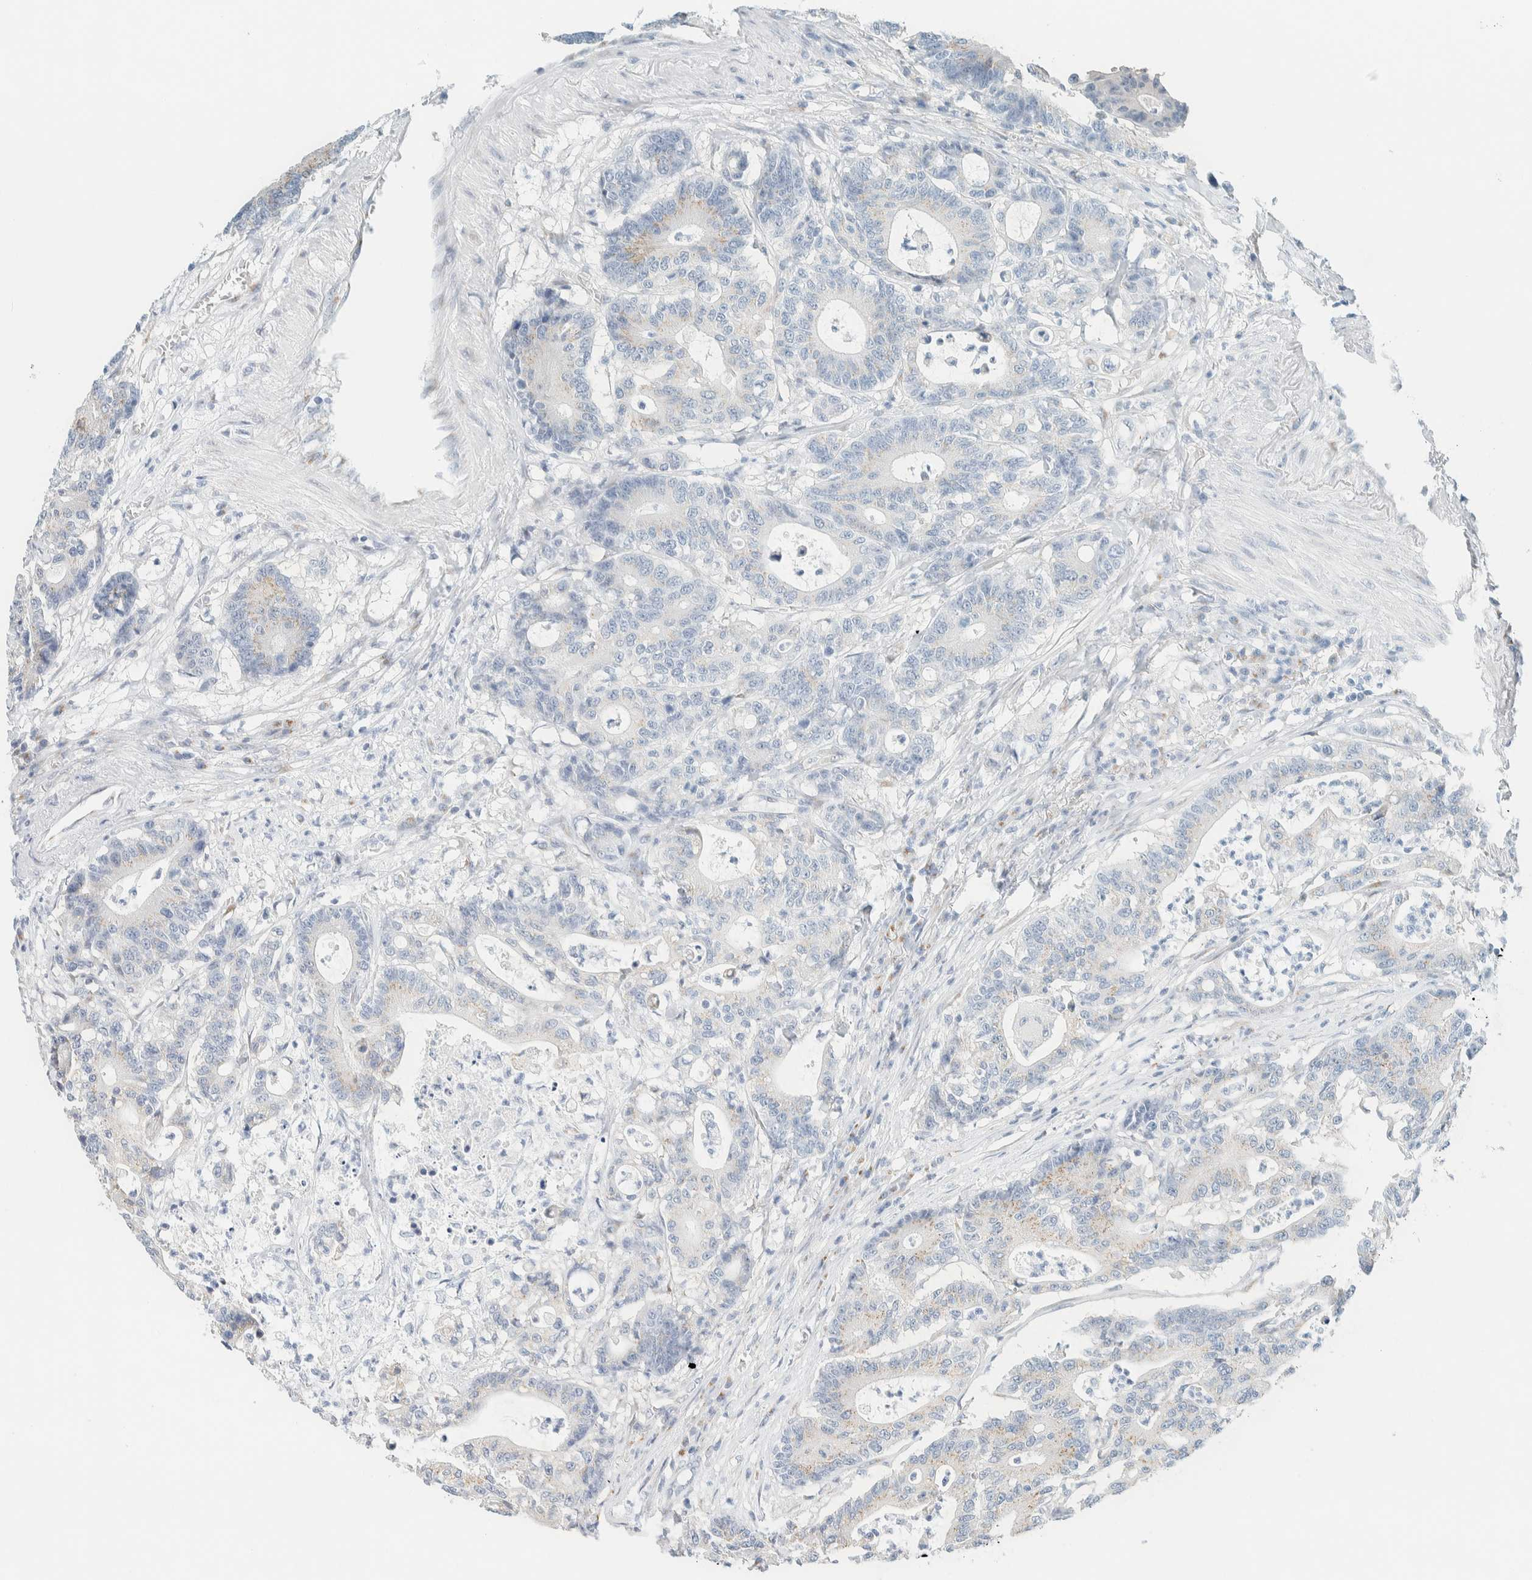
{"staining": {"intensity": "weak", "quantity": "<25%", "location": "cytoplasmic/membranous"}, "tissue": "colorectal cancer", "cell_type": "Tumor cells", "image_type": "cancer", "snomed": [{"axis": "morphology", "description": "Adenocarcinoma, NOS"}, {"axis": "topography", "description": "Colon"}], "caption": "The photomicrograph displays no significant positivity in tumor cells of adenocarcinoma (colorectal). (Stains: DAB immunohistochemistry with hematoxylin counter stain, Microscopy: brightfield microscopy at high magnification).", "gene": "SPNS3", "patient": {"sex": "female", "age": 84}}